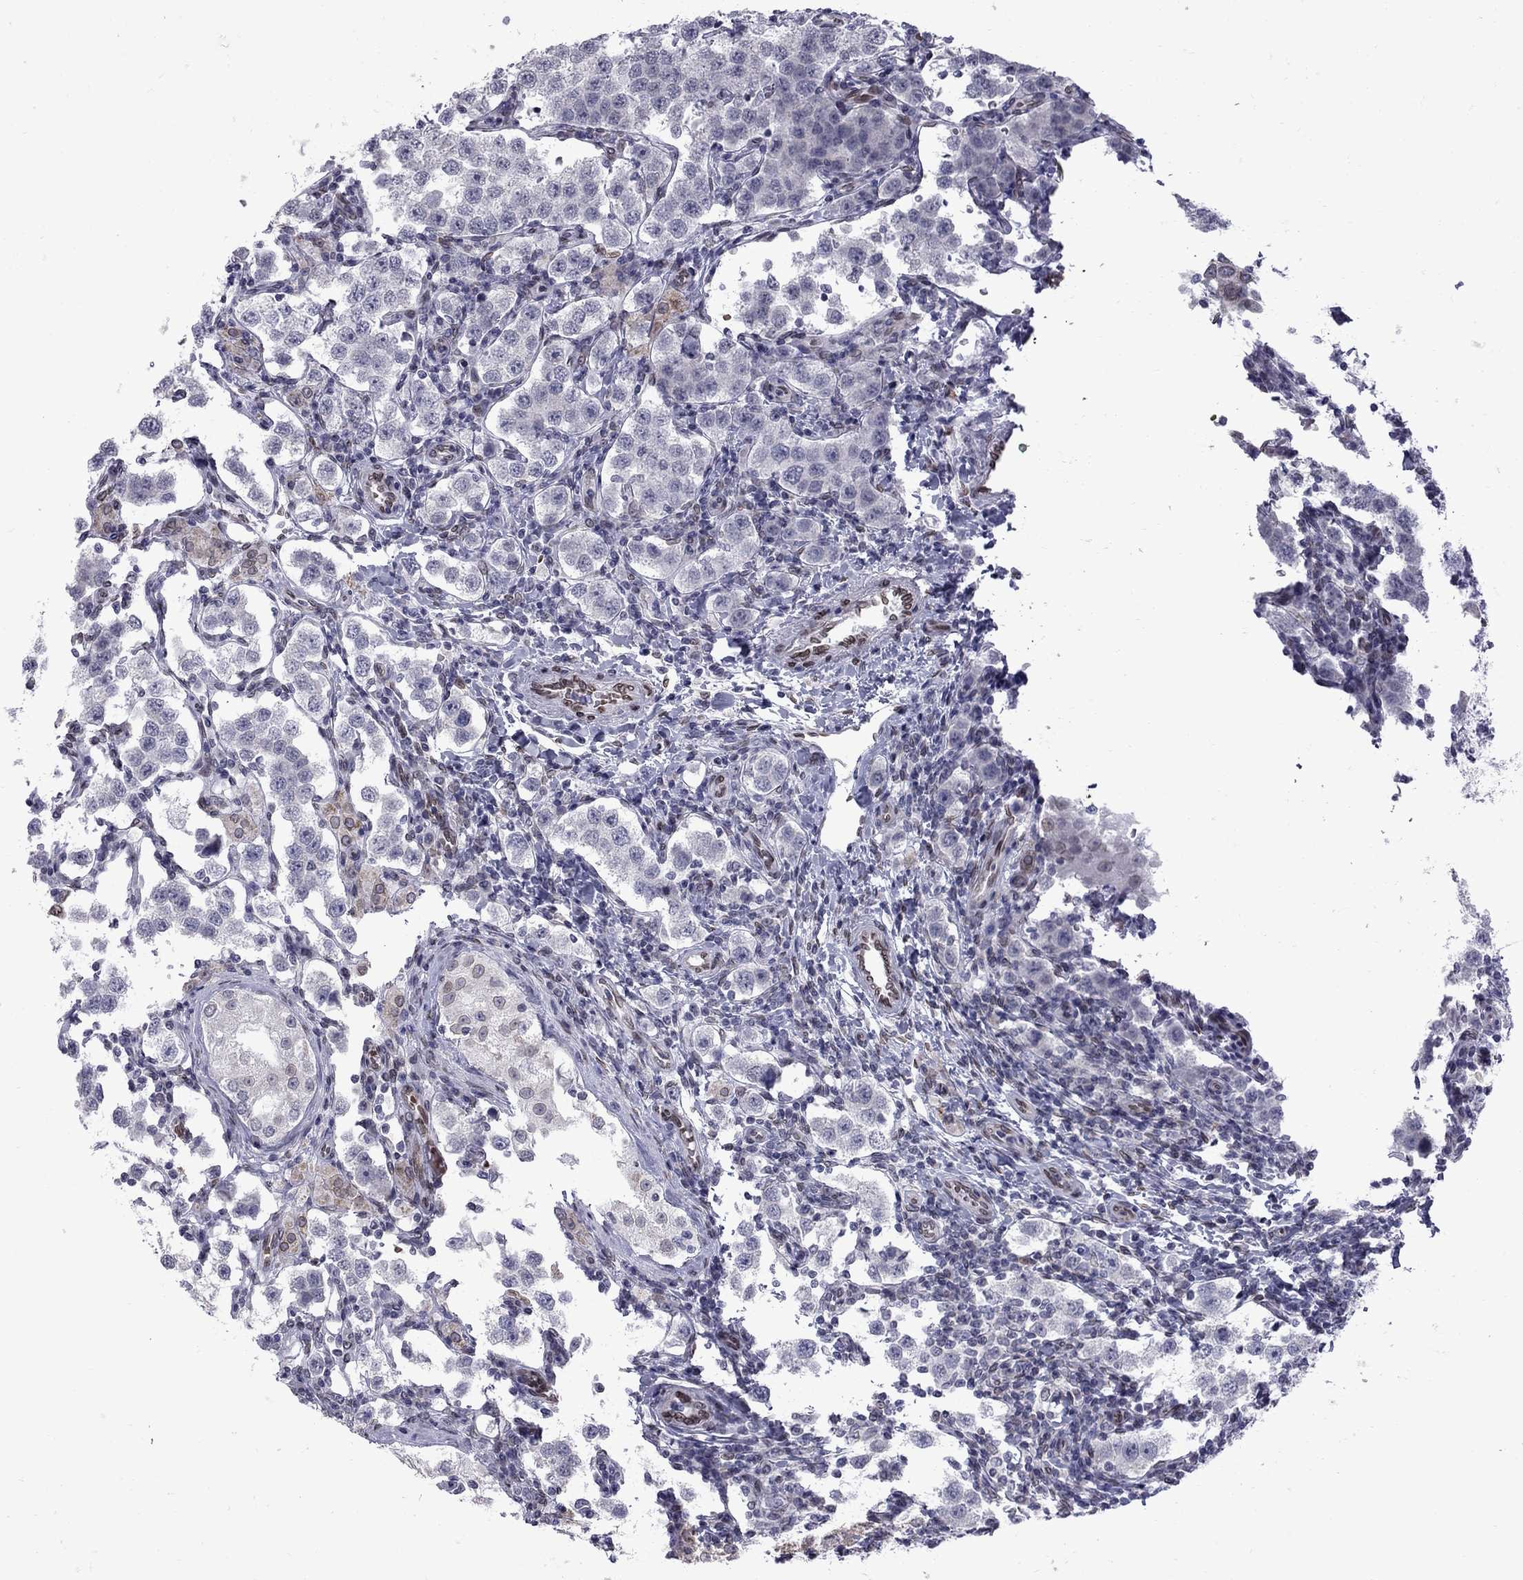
{"staining": {"intensity": "negative", "quantity": "none", "location": "none"}, "tissue": "testis cancer", "cell_type": "Tumor cells", "image_type": "cancer", "snomed": [{"axis": "morphology", "description": "Seminoma, NOS"}, {"axis": "topography", "description": "Testis"}], "caption": "An image of seminoma (testis) stained for a protein demonstrates no brown staining in tumor cells.", "gene": "CLTCL1", "patient": {"sex": "male", "age": 37}}